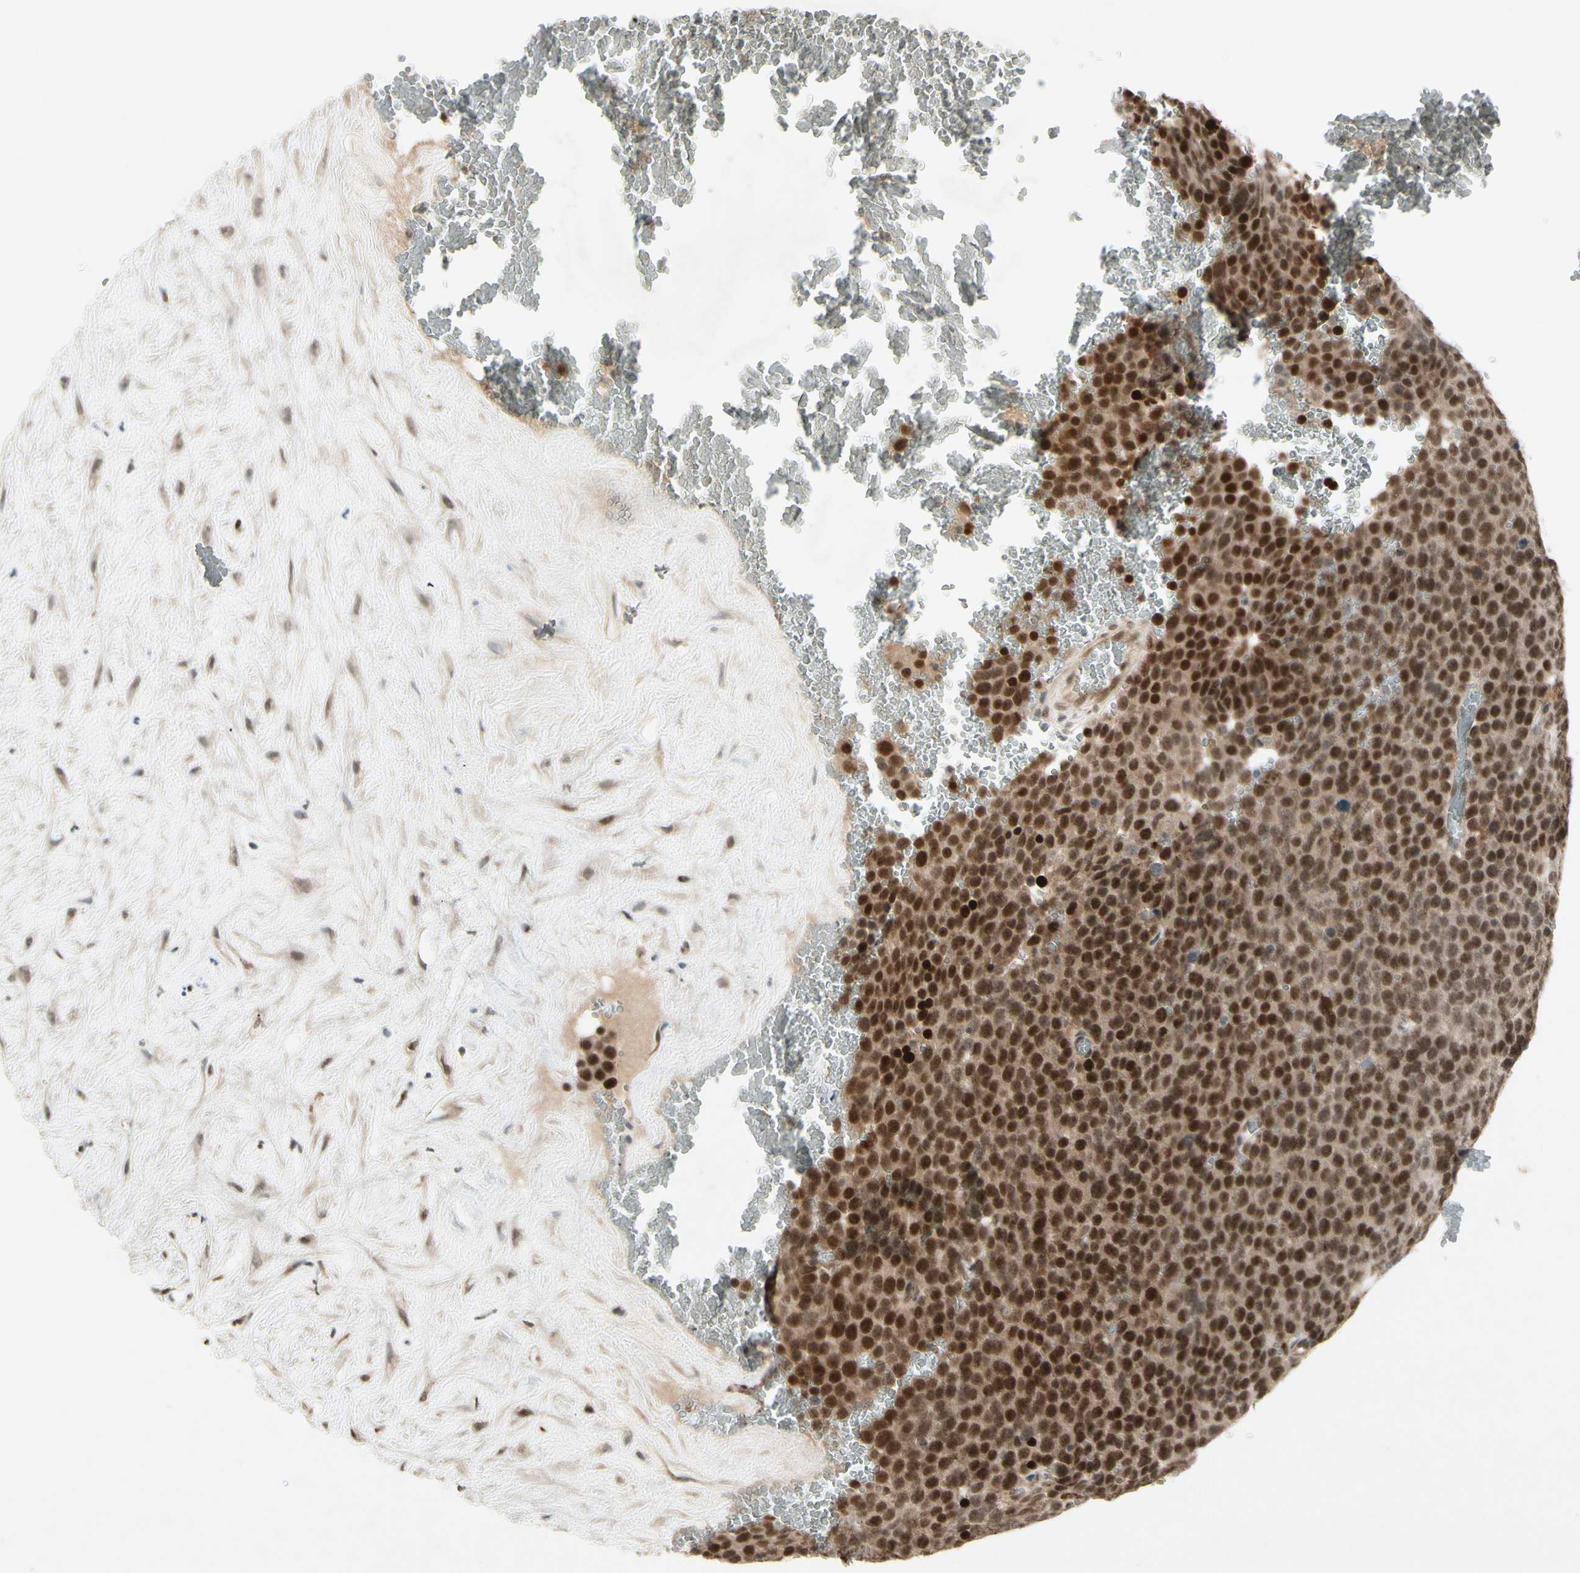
{"staining": {"intensity": "strong", "quantity": ">75%", "location": "nuclear"}, "tissue": "testis cancer", "cell_type": "Tumor cells", "image_type": "cancer", "snomed": [{"axis": "morphology", "description": "Seminoma, NOS"}, {"axis": "topography", "description": "Testis"}], "caption": "Immunohistochemical staining of testis cancer (seminoma) displays strong nuclear protein expression in approximately >75% of tumor cells.", "gene": "CDK11A", "patient": {"sex": "male", "age": 71}}